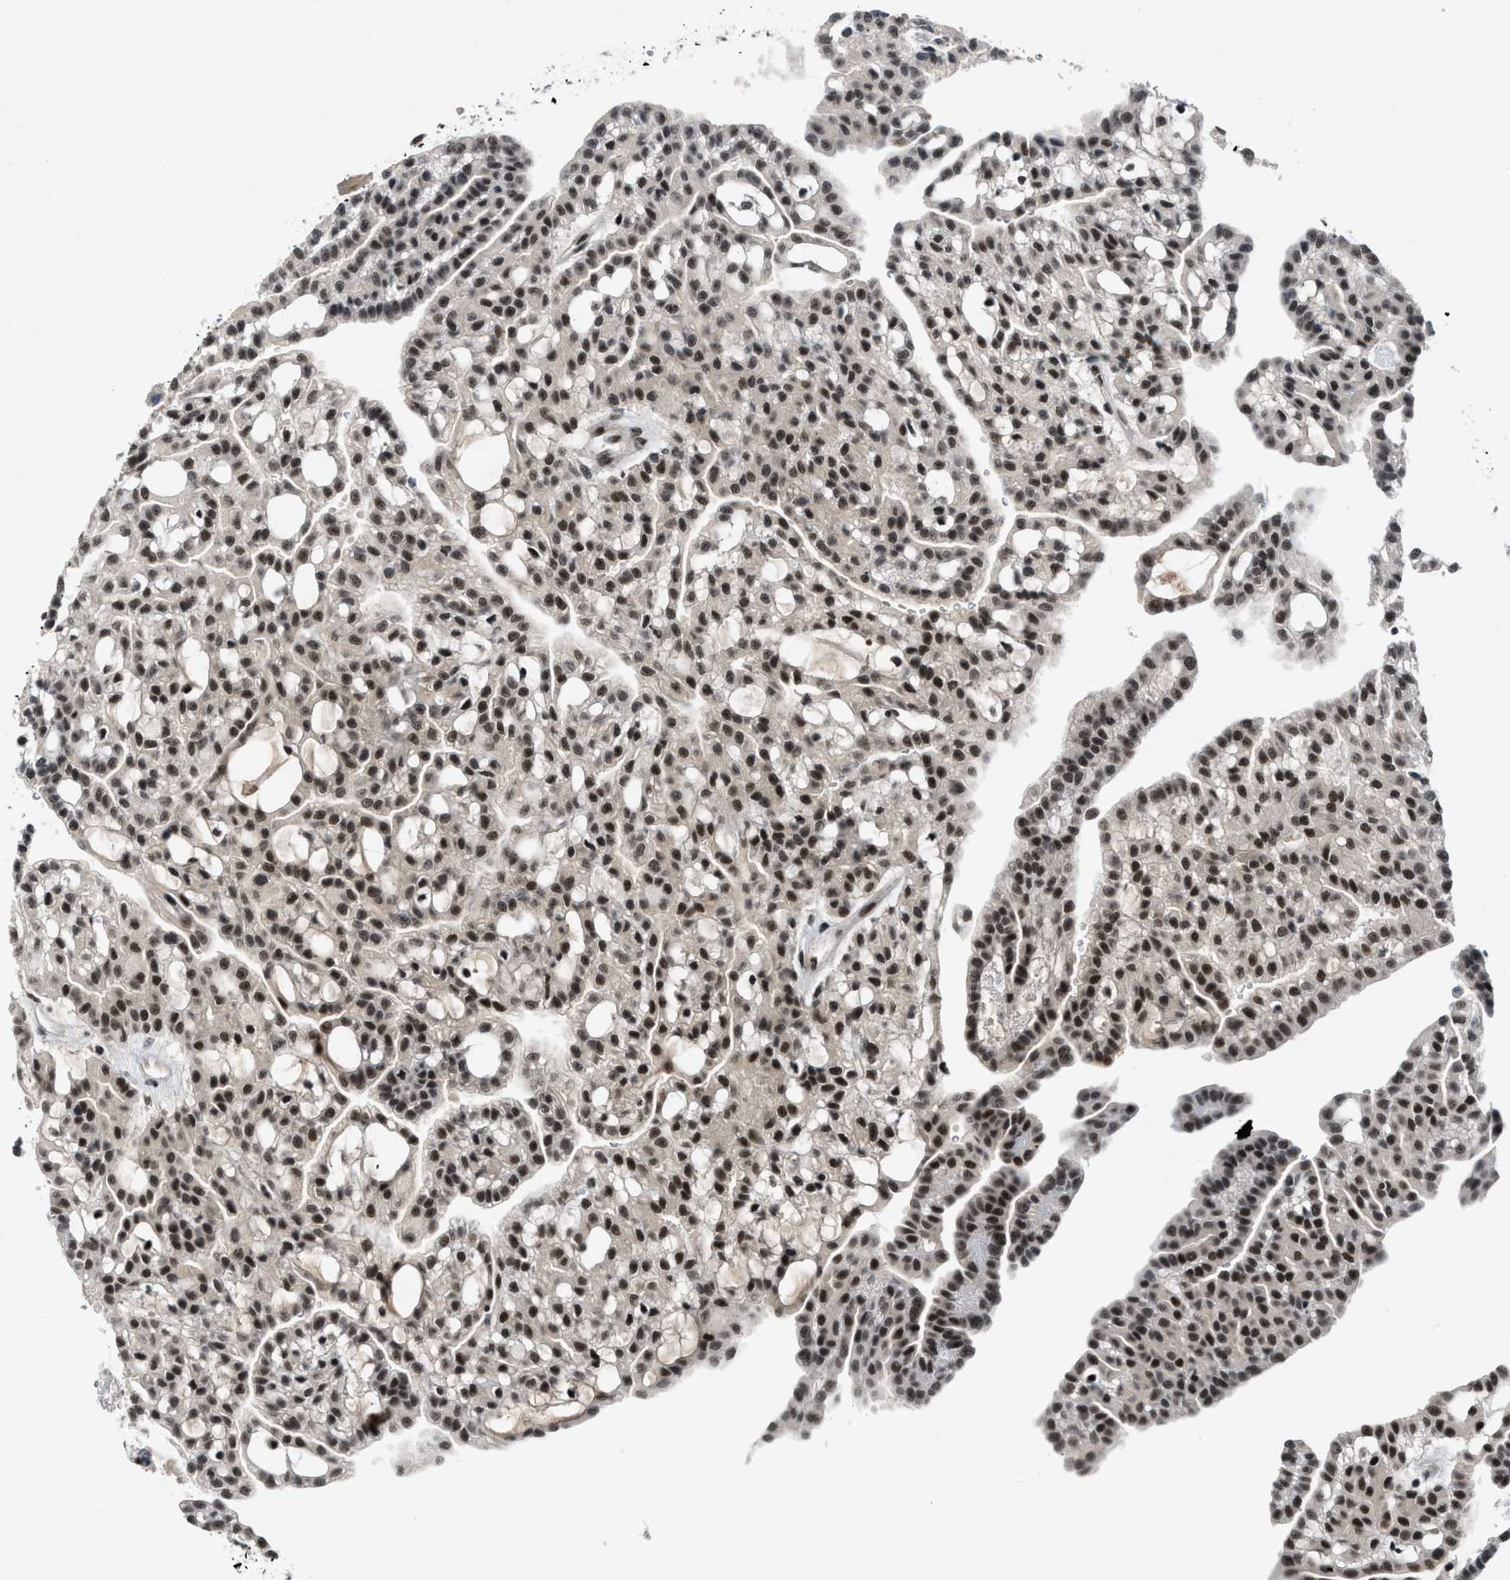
{"staining": {"intensity": "strong", "quantity": ">75%", "location": "nuclear"}, "tissue": "renal cancer", "cell_type": "Tumor cells", "image_type": "cancer", "snomed": [{"axis": "morphology", "description": "Adenocarcinoma, NOS"}, {"axis": "topography", "description": "Kidney"}], "caption": "A brown stain labels strong nuclear expression of a protein in human renal cancer tumor cells.", "gene": "NCOA1", "patient": {"sex": "male", "age": 63}}